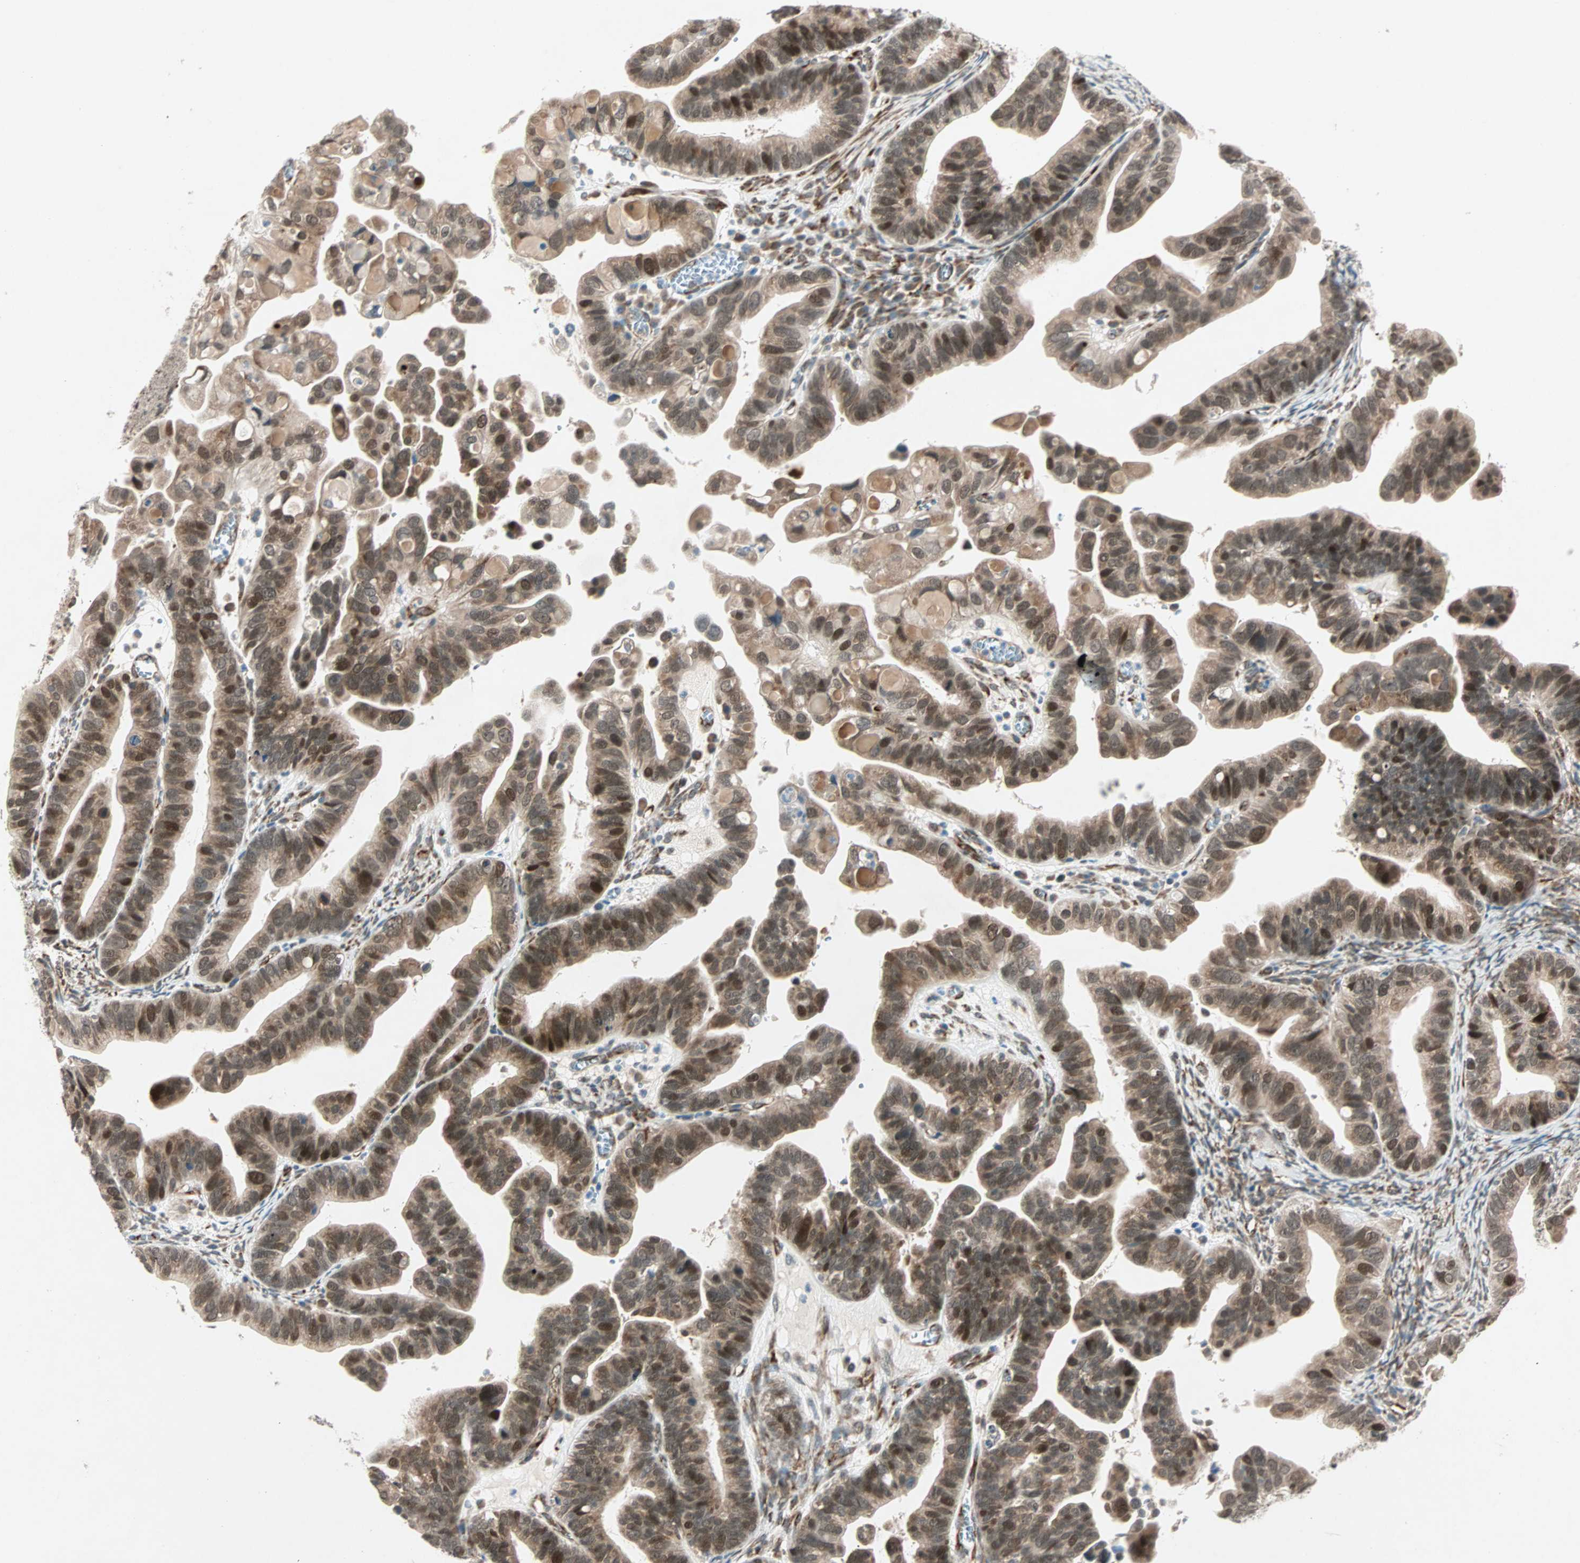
{"staining": {"intensity": "moderate", "quantity": ">75%", "location": "cytoplasmic/membranous,nuclear"}, "tissue": "ovarian cancer", "cell_type": "Tumor cells", "image_type": "cancer", "snomed": [{"axis": "morphology", "description": "Cystadenocarcinoma, serous, NOS"}, {"axis": "topography", "description": "Ovary"}], "caption": "This is a histology image of IHC staining of serous cystadenocarcinoma (ovarian), which shows moderate positivity in the cytoplasmic/membranous and nuclear of tumor cells.", "gene": "ZNF37A", "patient": {"sex": "female", "age": 56}}